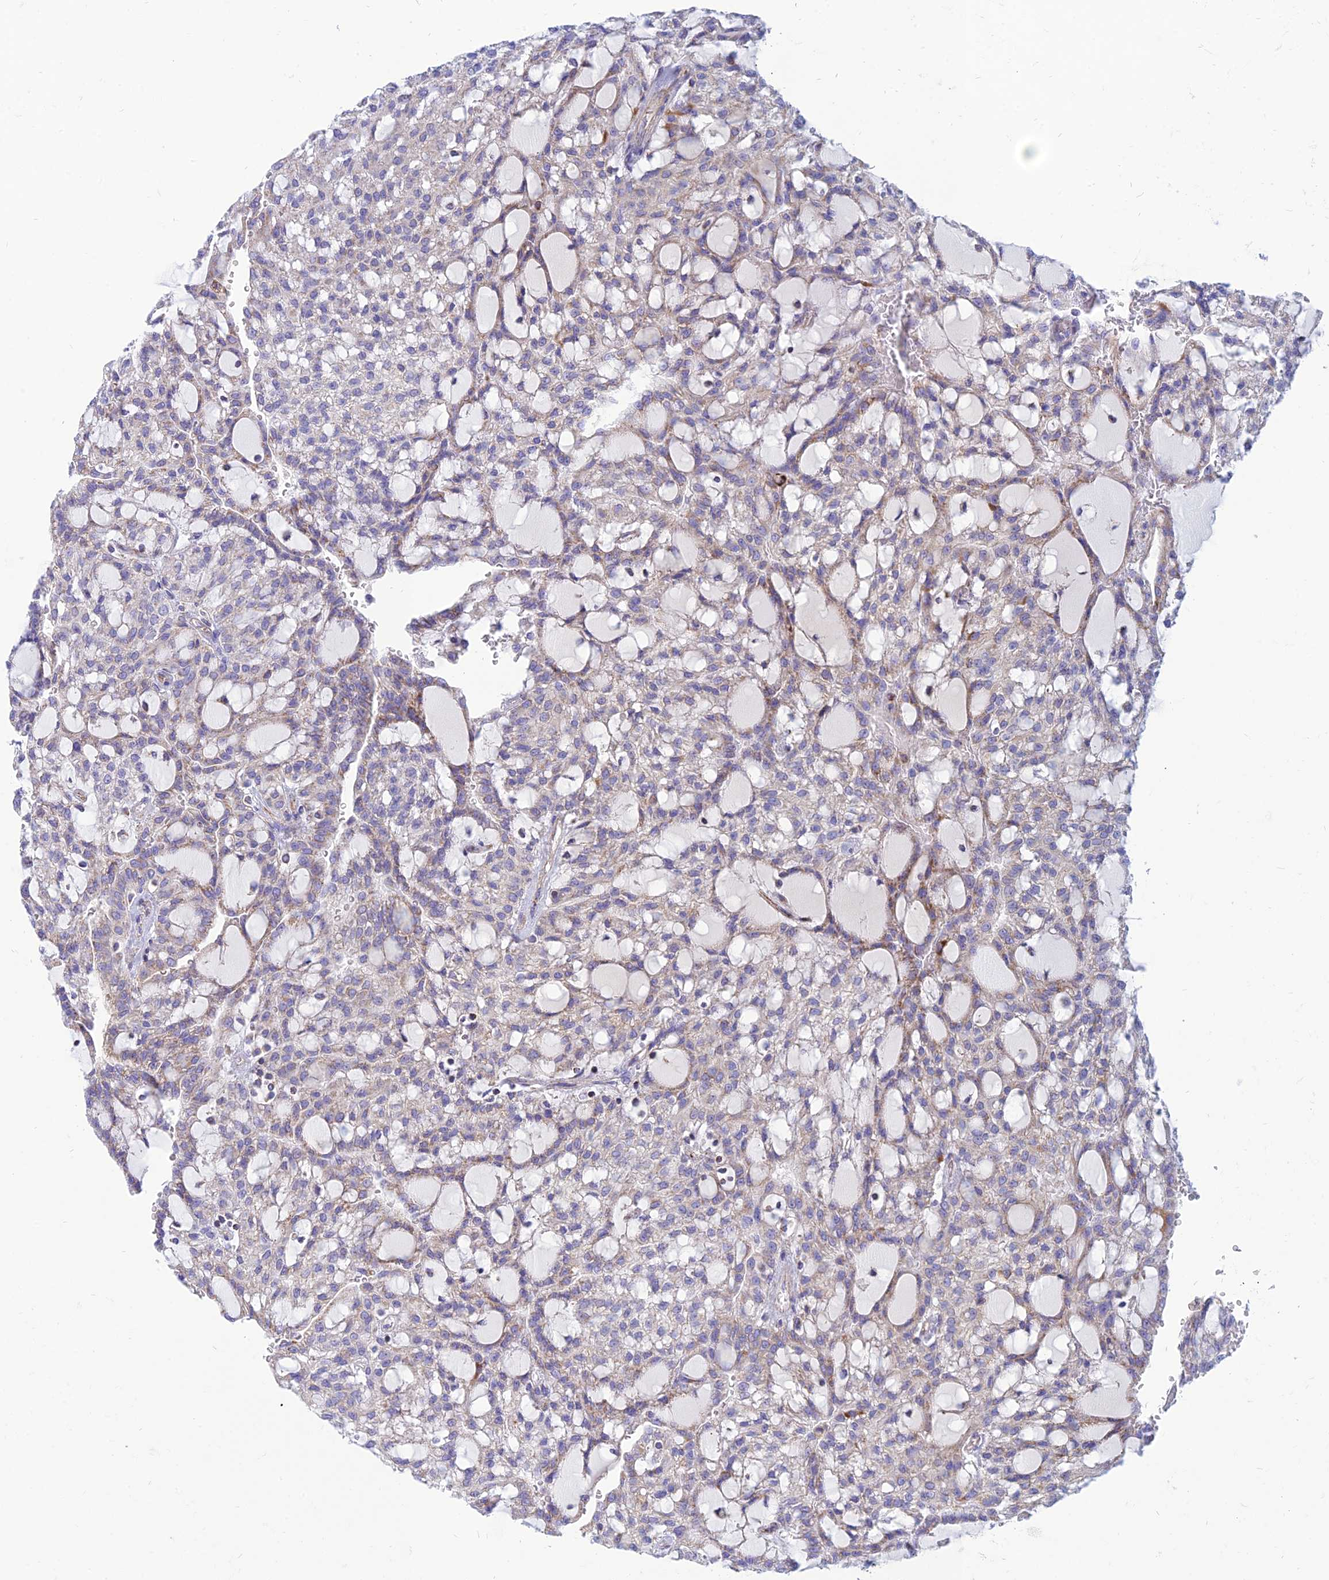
{"staining": {"intensity": "weak", "quantity": "<25%", "location": "cytoplasmic/membranous"}, "tissue": "renal cancer", "cell_type": "Tumor cells", "image_type": "cancer", "snomed": [{"axis": "morphology", "description": "Adenocarcinoma, NOS"}, {"axis": "topography", "description": "Kidney"}], "caption": "This micrograph is of adenocarcinoma (renal) stained with IHC to label a protein in brown with the nuclei are counter-stained blue. There is no positivity in tumor cells.", "gene": "PACC1", "patient": {"sex": "male", "age": 63}}